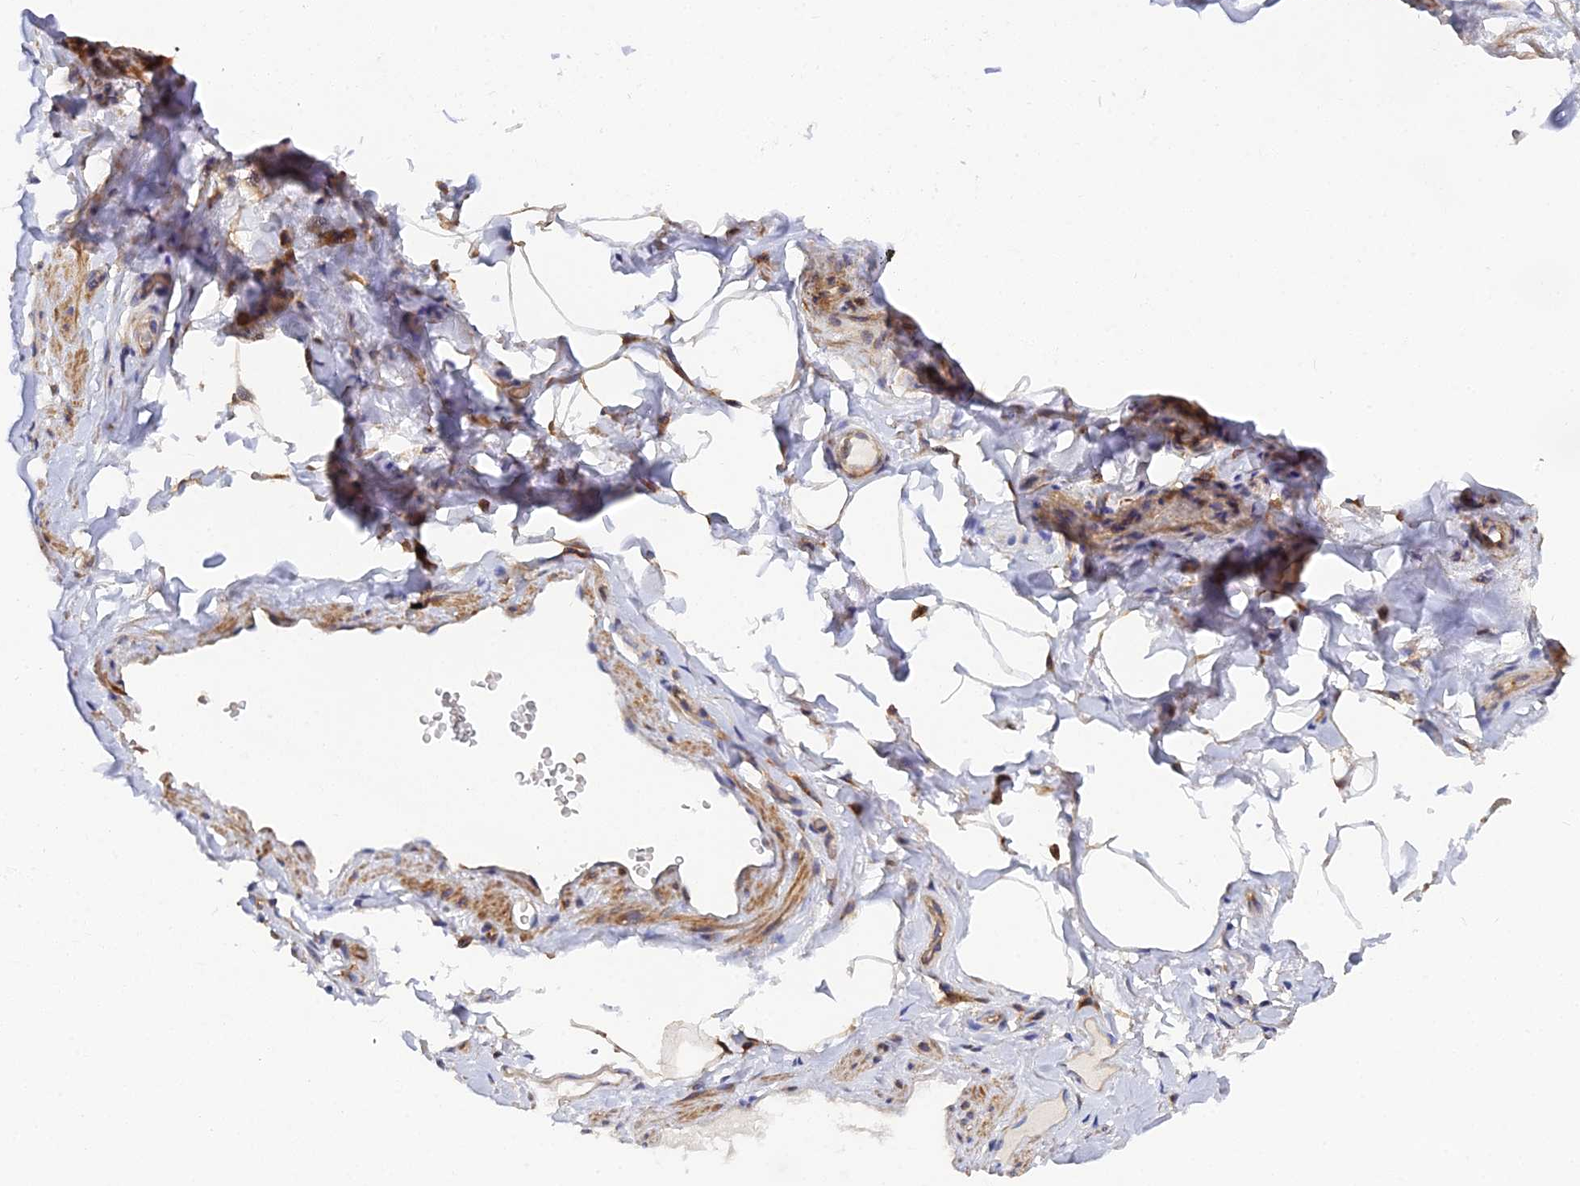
{"staining": {"intensity": "moderate", "quantity": "25%-75%", "location": "cytoplasmic/membranous"}, "tissue": "adipose tissue", "cell_type": "Adipocytes", "image_type": "normal", "snomed": [{"axis": "morphology", "description": "Normal tissue, NOS"}, {"axis": "topography", "description": "Soft tissue"}, {"axis": "topography", "description": "Vascular tissue"}], "caption": "This micrograph exhibits IHC staining of unremarkable adipose tissue, with medium moderate cytoplasmic/membranous positivity in about 25%-75% of adipocytes.", "gene": "GNG5B", "patient": {"sex": "male", "age": 54}}